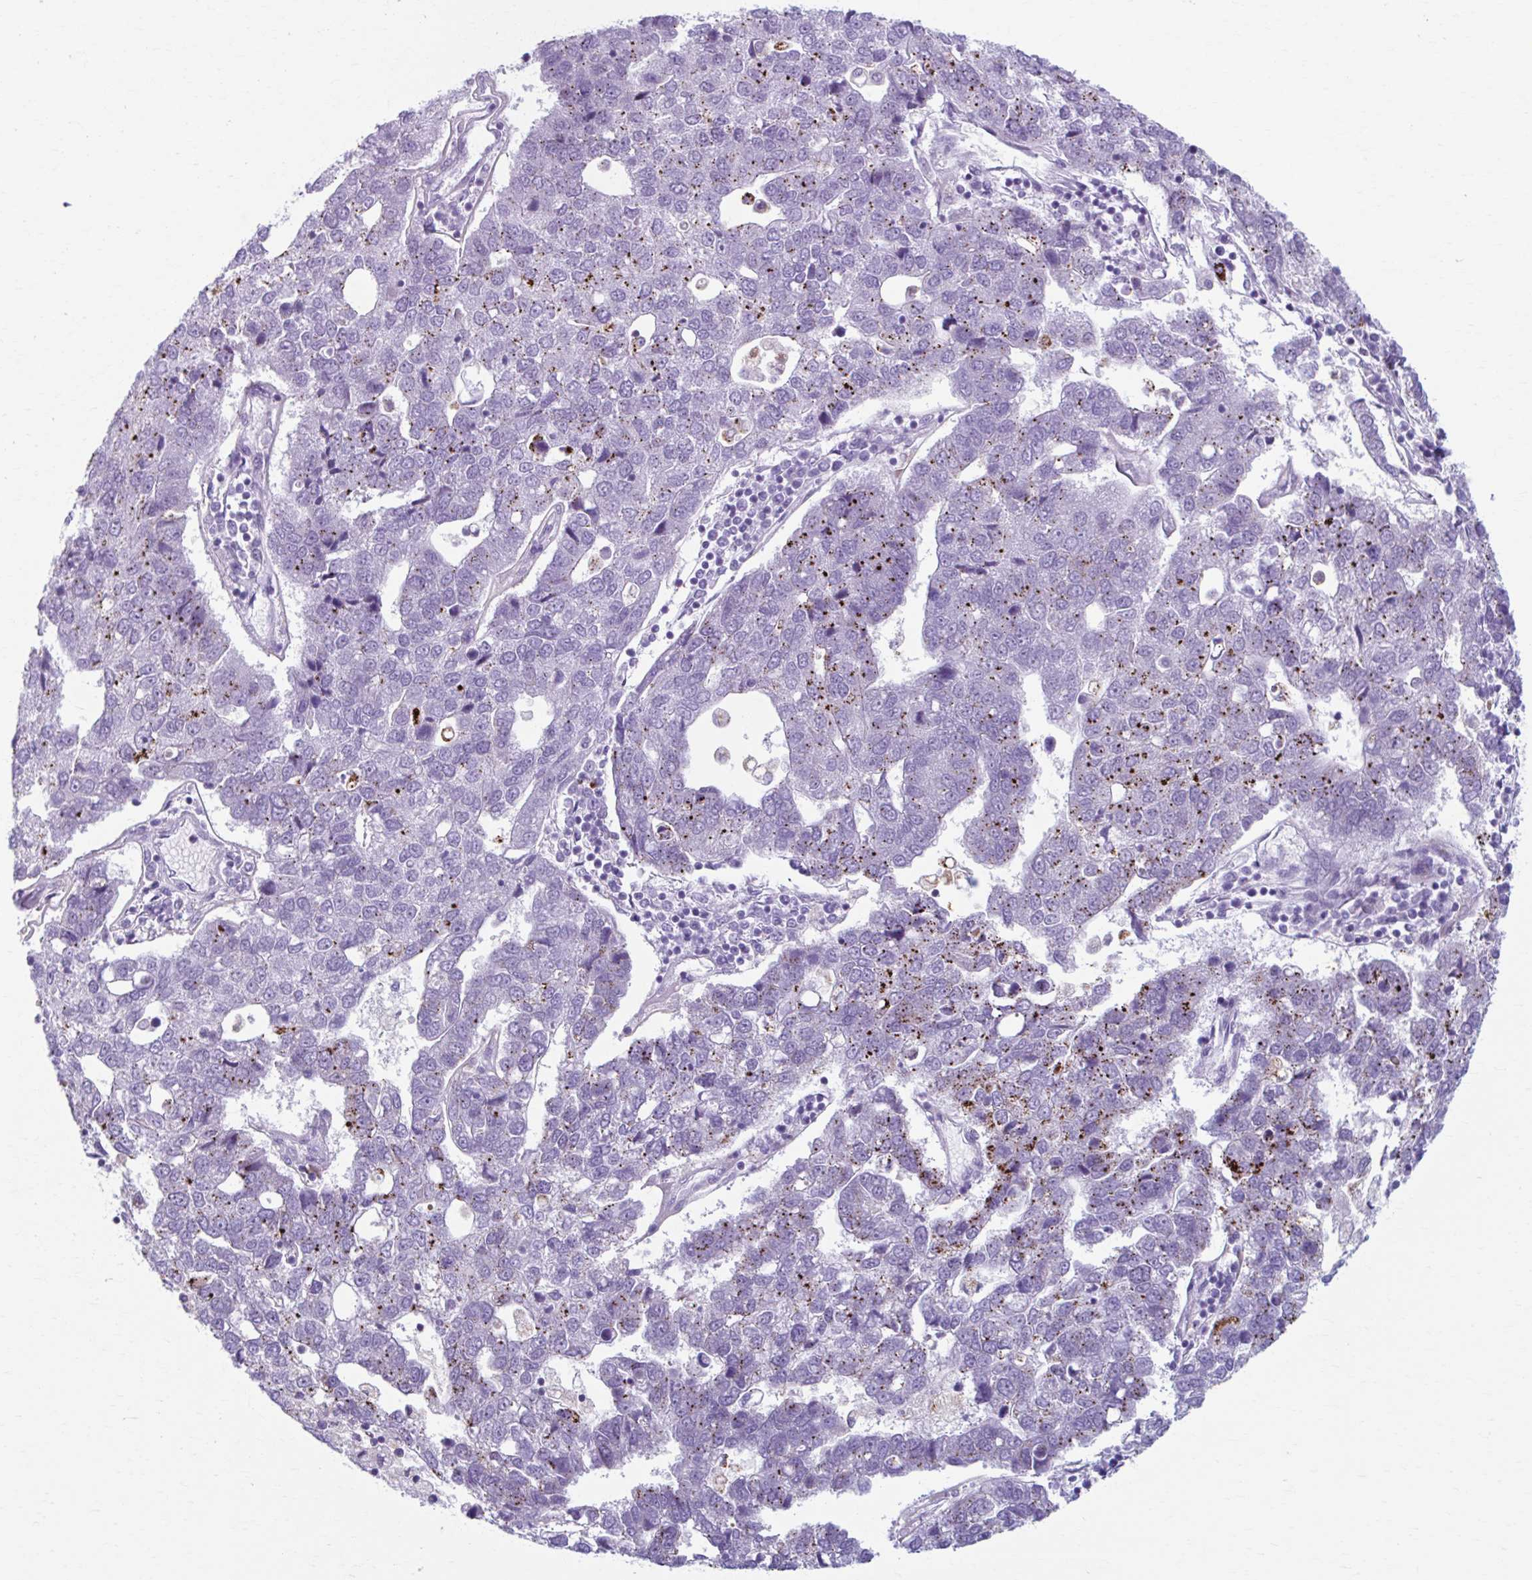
{"staining": {"intensity": "moderate", "quantity": "<25%", "location": "cytoplasmic/membranous"}, "tissue": "pancreatic cancer", "cell_type": "Tumor cells", "image_type": "cancer", "snomed": [{"axis": "morphology", "description": "Adenocarcinoma, NOS"}, {"axis": "topography", "description": "Pancreas"}], "caption": "IHC histopathology image of pancreatic cancer stained for a protein (brown), which reveals low levels of moderate cytoplasmic/membranous expression in about <25% of tumor cells.", "gene": "C12orf71", "patient": {"sex": "female", "age": 61}}